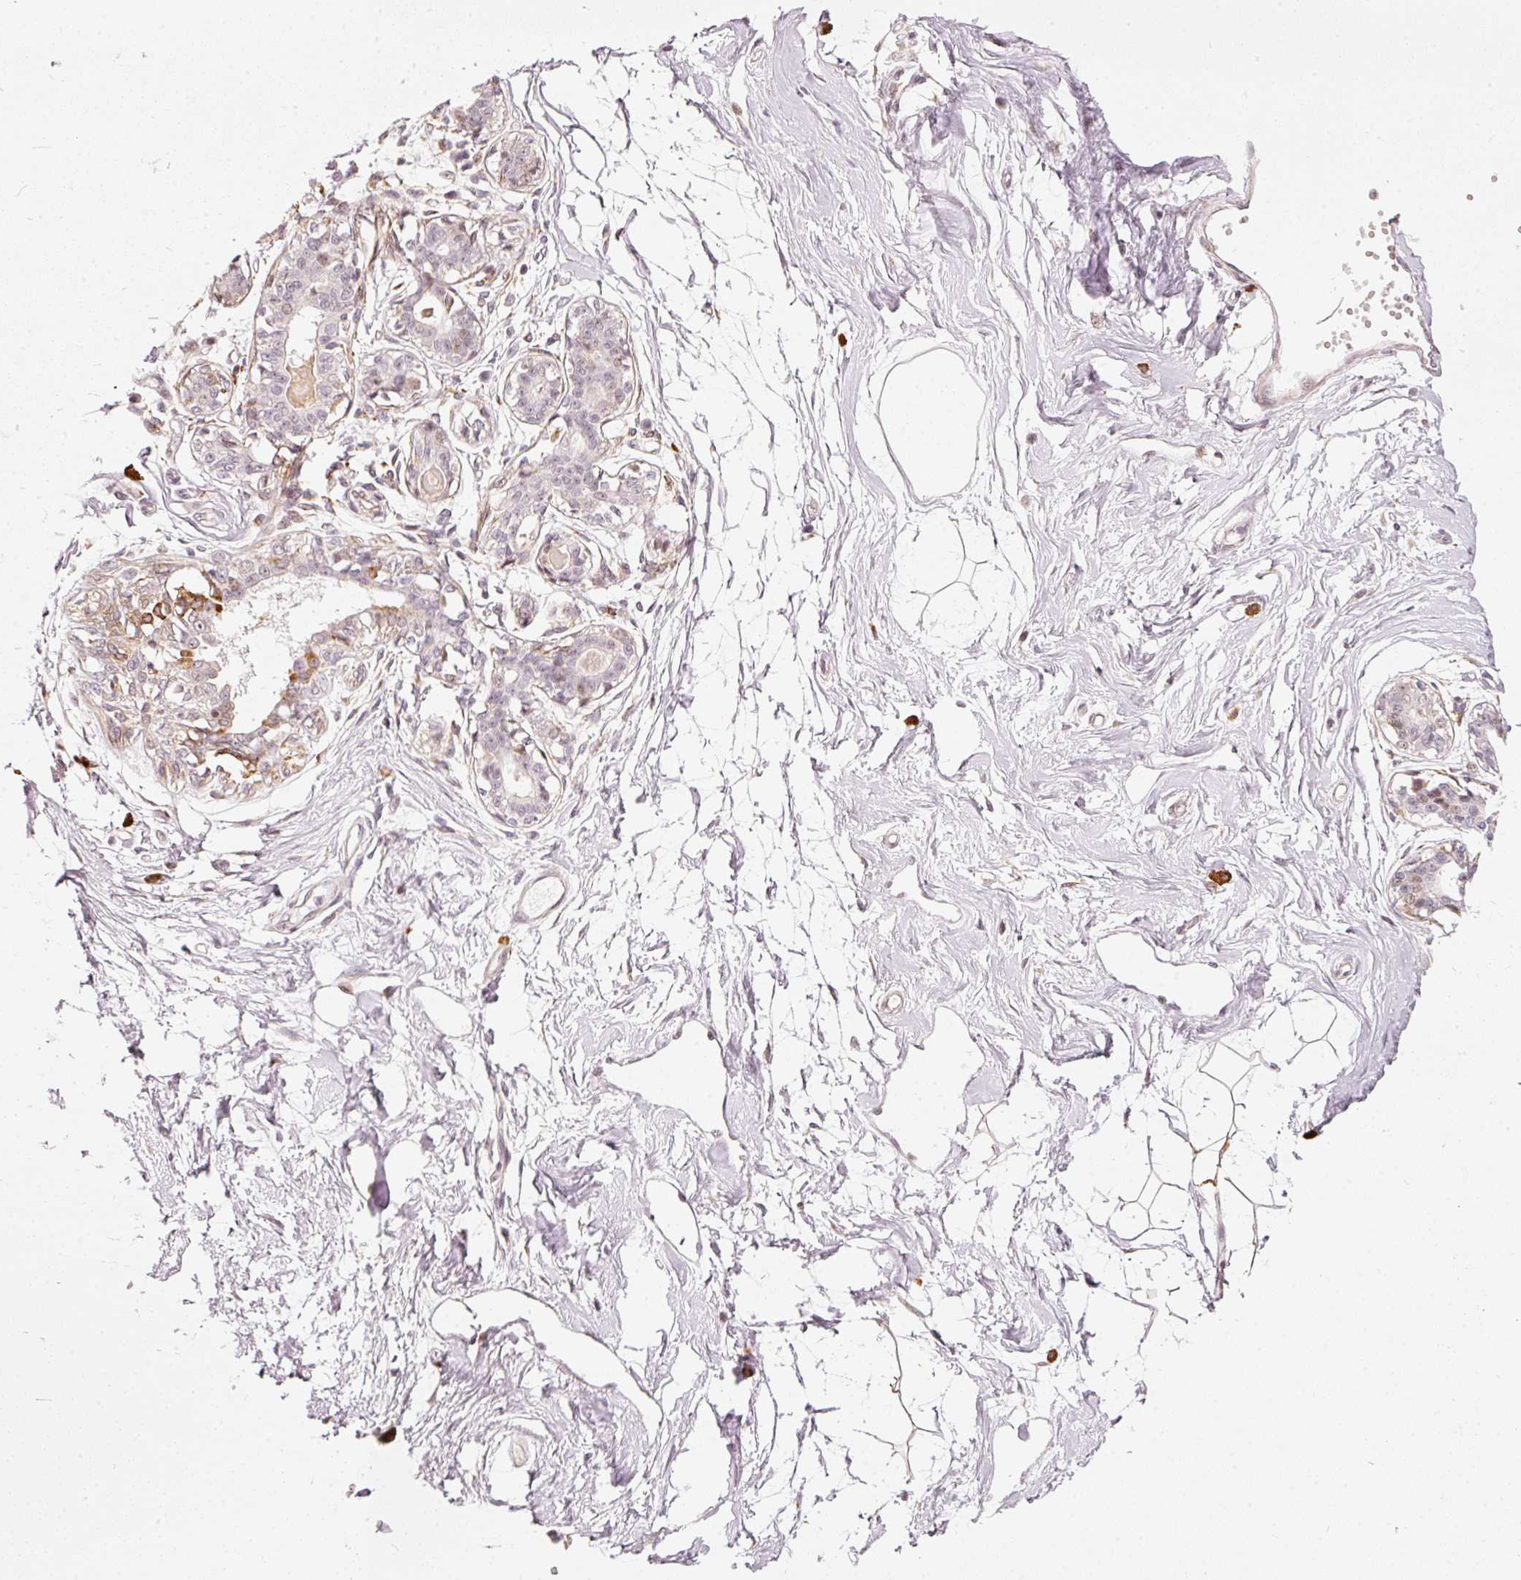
{"staining": {"intensity": "negative", "quantity": "none", "location": "none"}, "tissue": "breast", "cell_type": "Adipocytes", "image_type": "normal", "snomed": [{"axis": "morphology", "description": "Normal tissue, NOS"}, {"axis": "topography", "description": "Breast"}], "caption": "Breast was stained to show a protein in brown. There is no significant staining in adipocytes. Nuclei are stained in blue.", "gene": "MXRA8", "patient": {"sex": "female", "age": 45}}